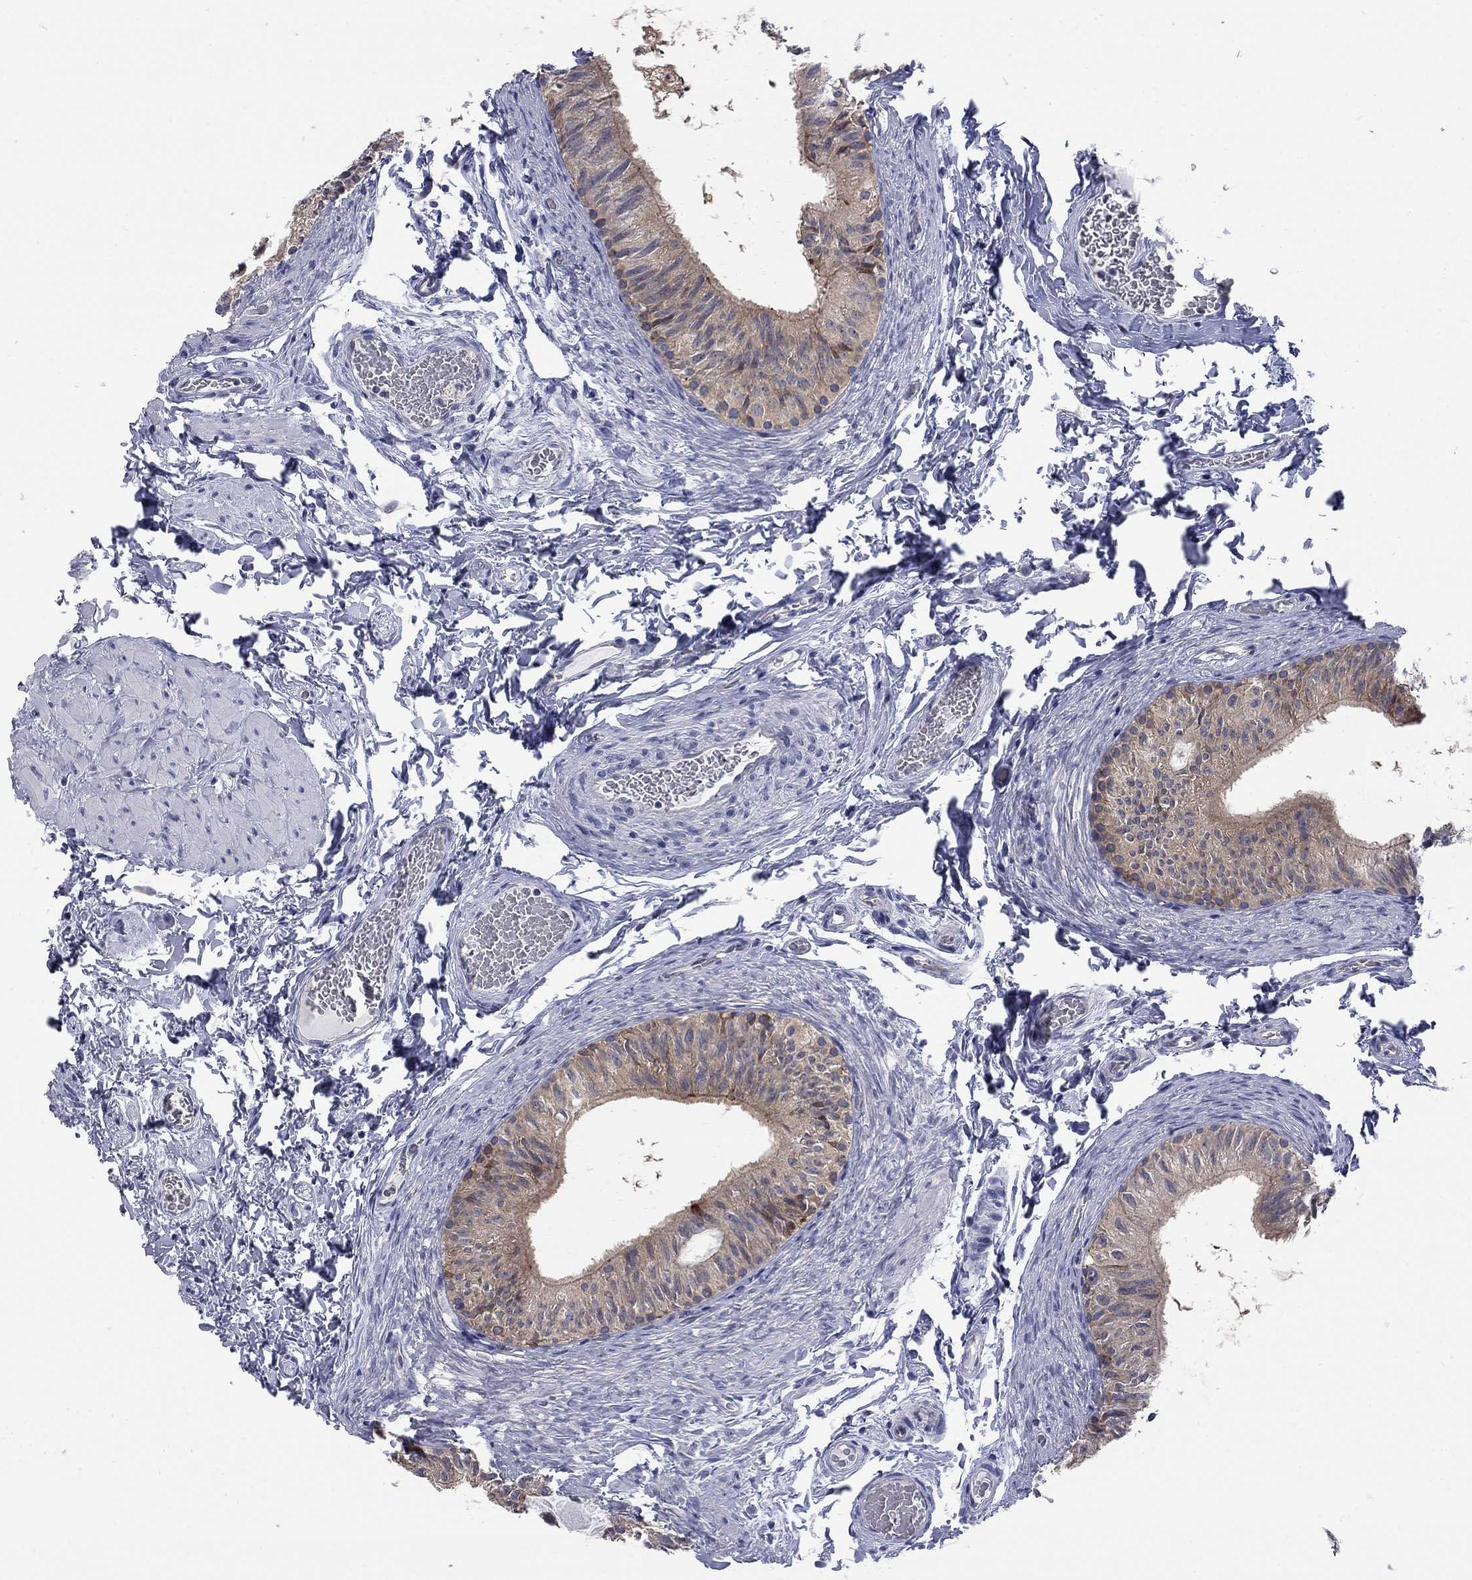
{"staining": {"intensity": "moderate", "quantity": ">75%", "location": "cytoplasmic/membranous"}, "tissue": "epididymis", "cell_type": "Glandular cells", "image_type": "normal", "snomed": [{"axis": "morphology", "description": "Normal tissue, NOS"}, {"axis": "topography", "description": "Epididymis"}, {"axis": "topography", "description": "Vas deferens"}], "caption": "A brown stain shows moderate cytoplasmic/membranous staining of a protein in glandular cells of unremarkable epididymis. Immunohistochemistry (ihc) stains the protein in brown and the nuclei are stained blue.", "gene": "ENSG00000255639", "patient": {"sex": "male", "age": 23}}